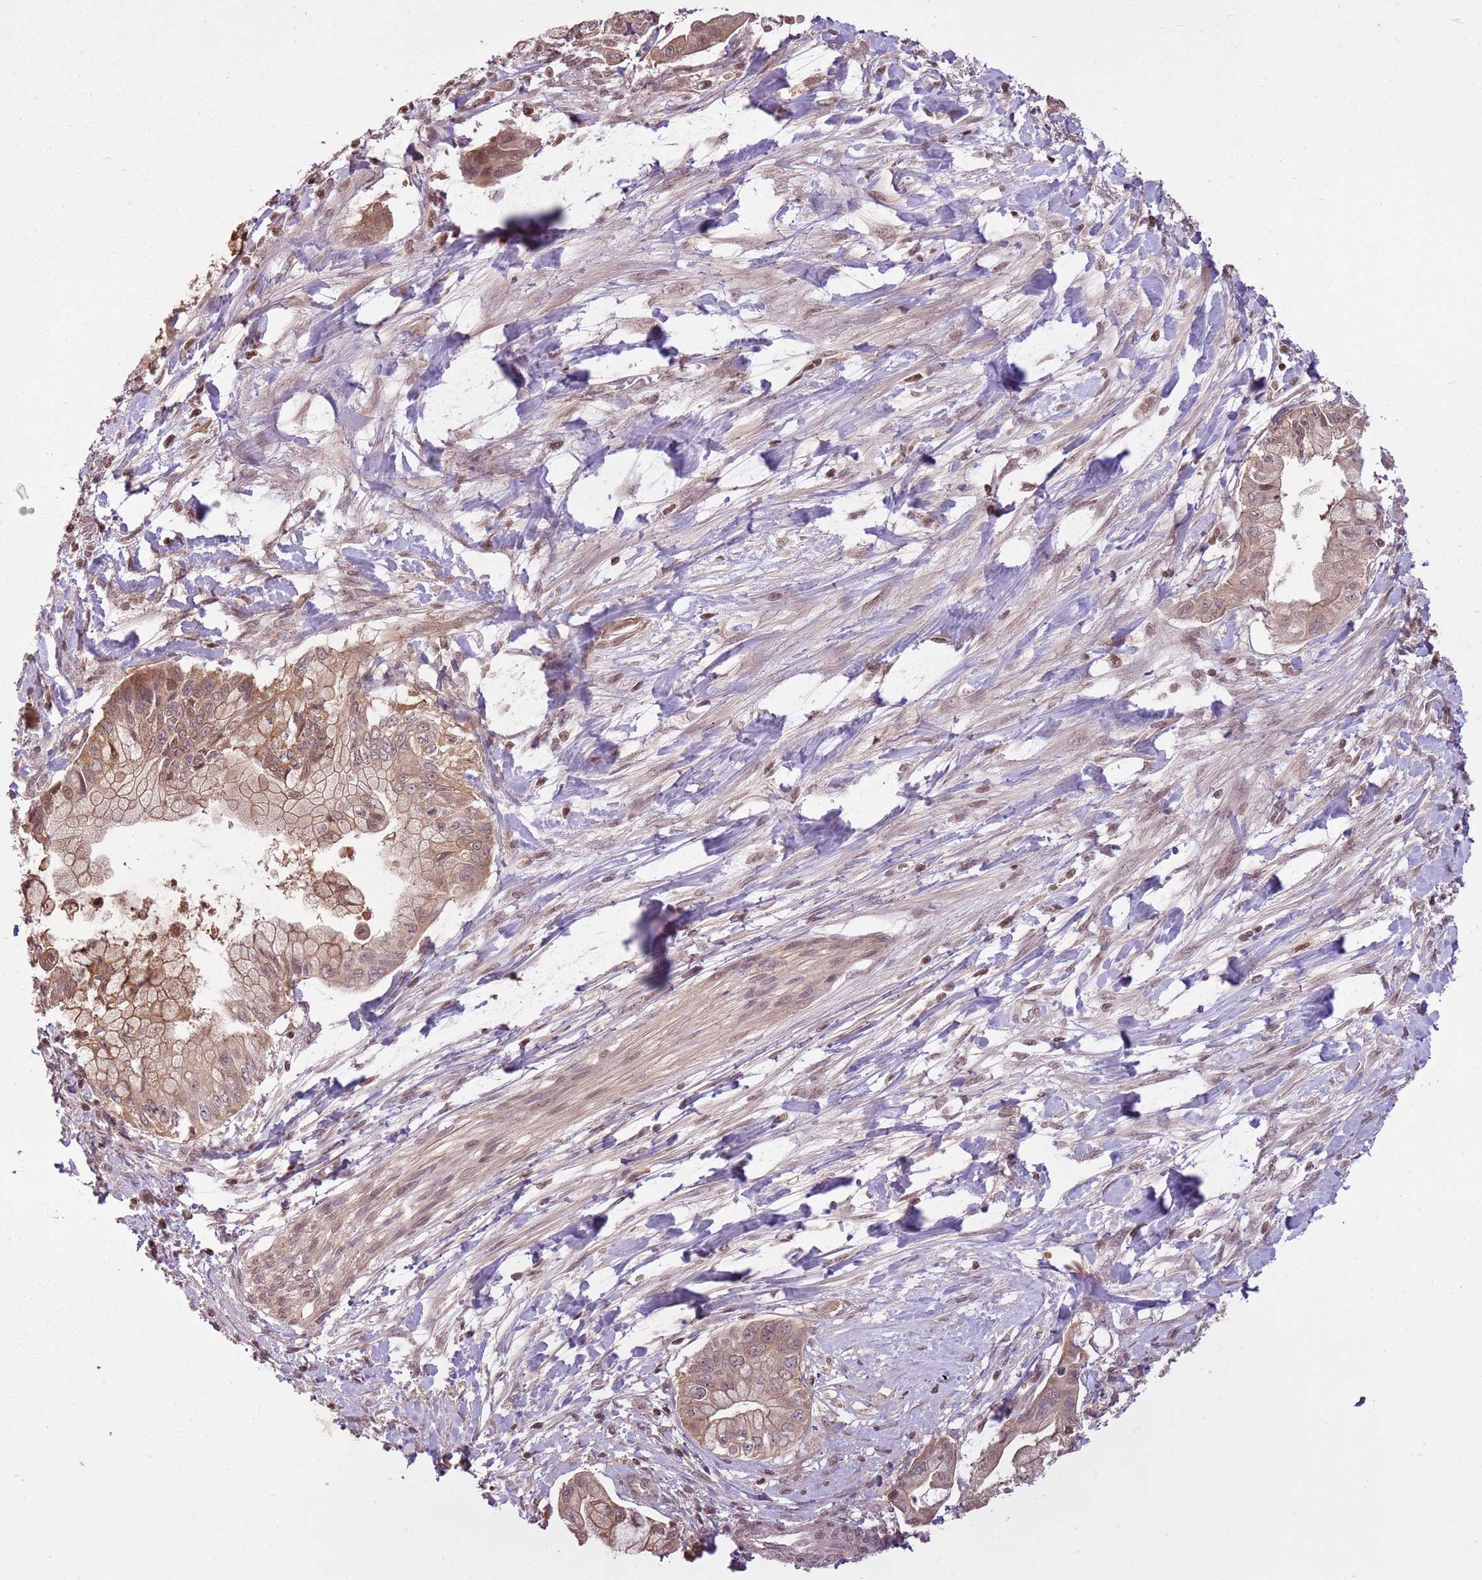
{"staining": {"intensity": "moderate", "quantity": ">75%", "location": "cytoplasmic/membranous,nuclear"}, "tissue": "pancreatic cancer", "cell_type": "Tumor cells", "image_type": "cancer", "snomed": [{"axis": "morphology", "description": "Adenocarcinoma, NOS"}, {"axis": "topography", "description": "Pancreas"}], "caption": "DAB immunohistochemical staining of human pancreatic cancer (adenocarcinoma) demonstrates moderate cytoplasmic/membranous and nuclear protein staining in approximately >75% of tumor cells. The staining is performed using DAB brown chromogen to label protein expression. The nuclei are counter-stained blue using hematoxylin.", "gene": "CAPN9", "patient": {"sex": "male", "age": 48}}